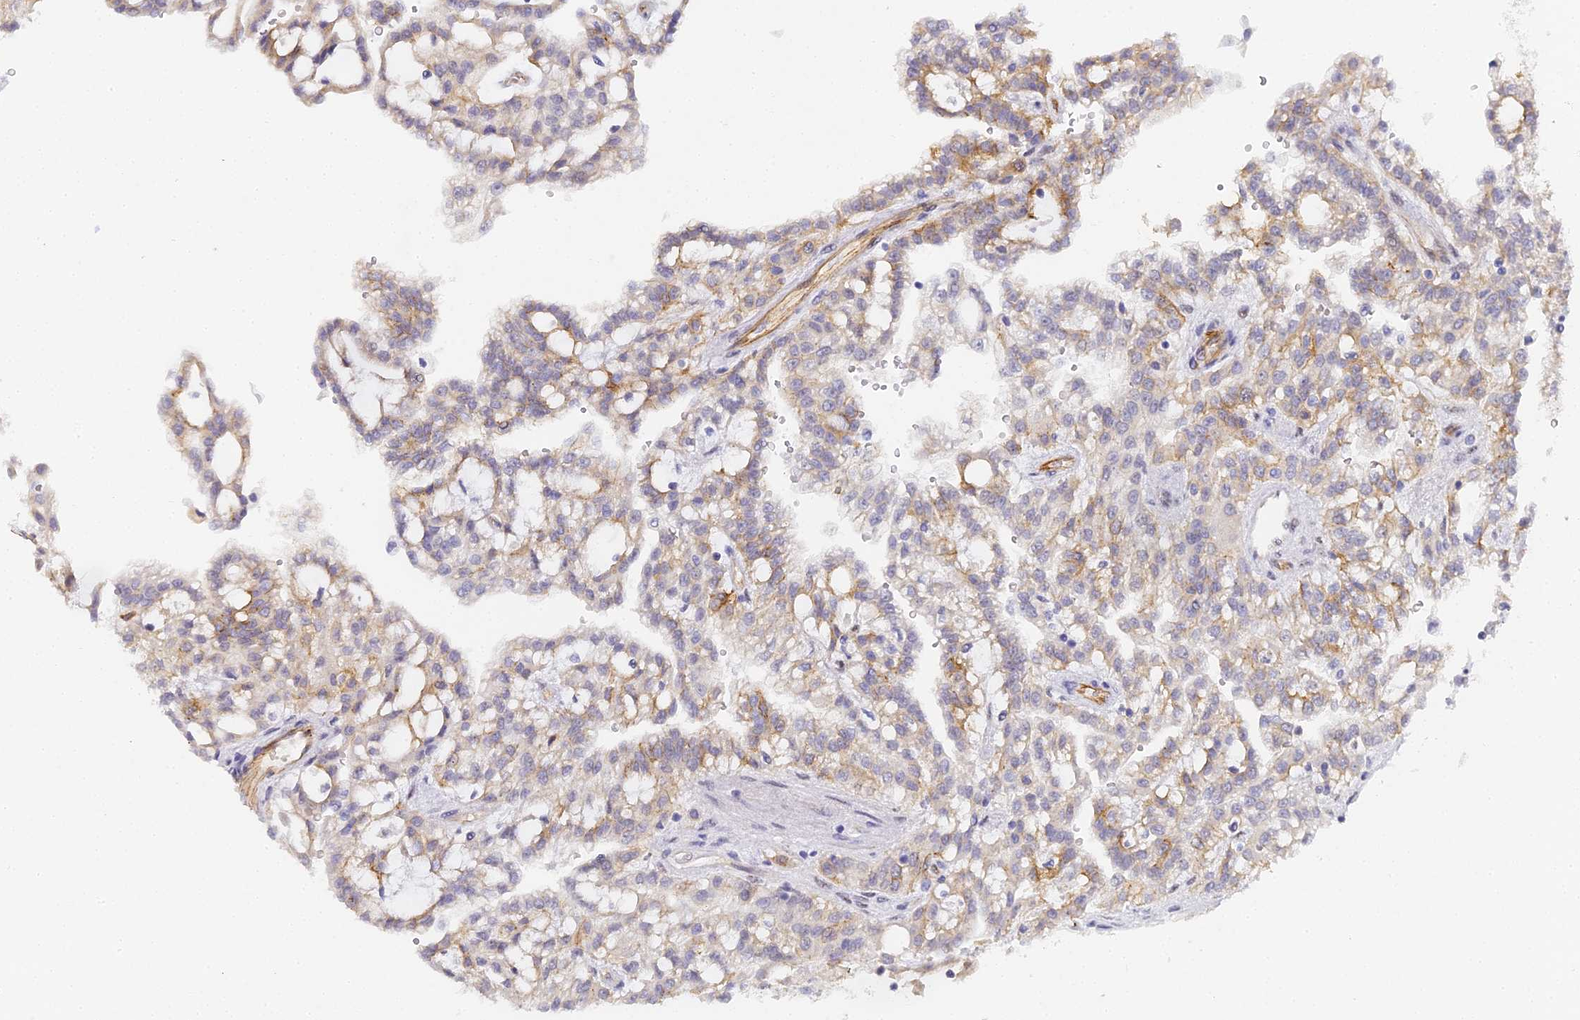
{"staining": {"intensity": "weak", "quantity": "25%-75%", "location": "cytoplasmic/membranous"}, "tissue": "renal cancer", "cell_type": "Tumor cells", "image_type": "cancer", "snomed": [{"axis": "morphology", "description": "Adenocarcinoma, NOS"}, {"axis": "topography", "description": "Kidney"}], "caption": "Tumor cells reveal weak cytoplasmic/membranous positivity in about 25%-75% of cells in adenocarcinoma (renal). The staining was performed using DAB (3,3'-diaminobenzidine), with brown indicating positive protein expression. Nuclei are stained blue with hematoxylin.", "gene": "GJA1", "patient": {"sex": "male", "age": 63}}